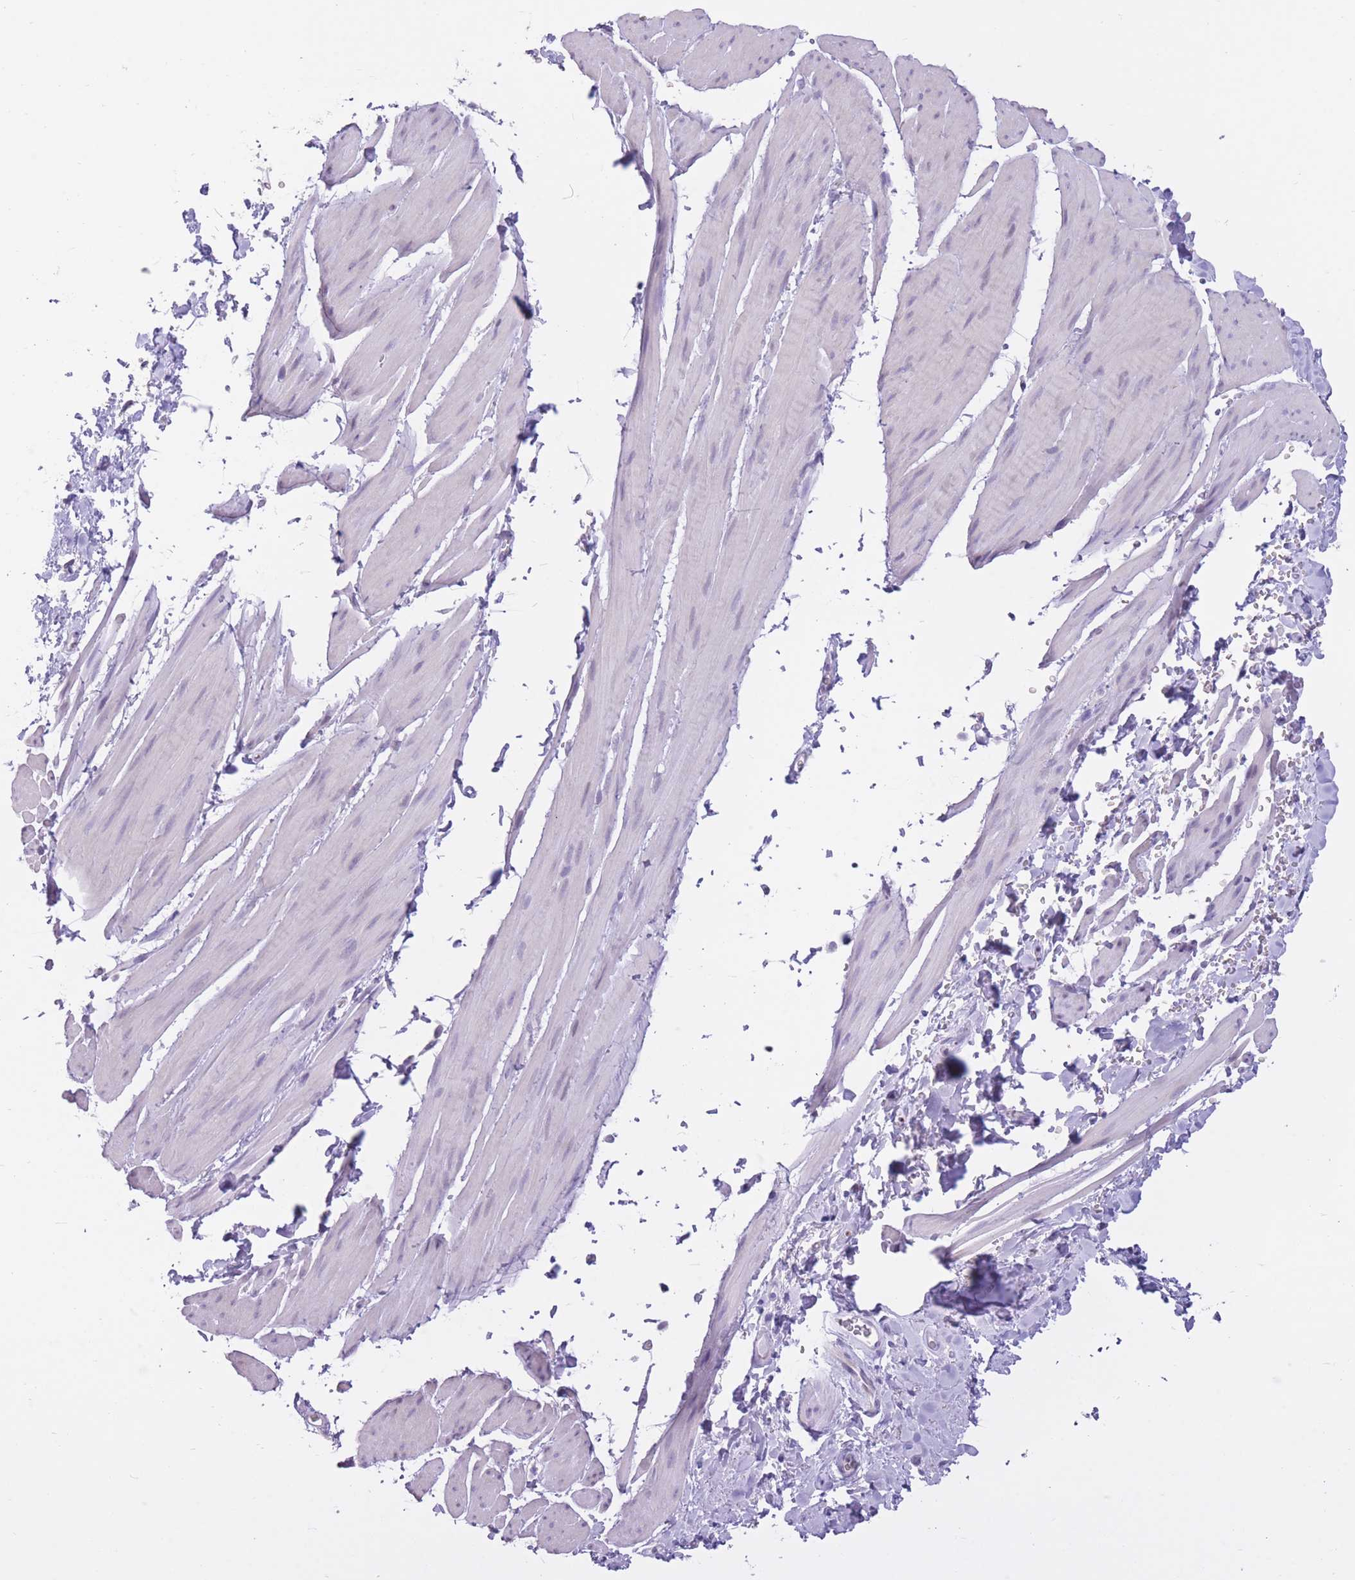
{"staining": {"intensity": "negative", "quantity": "none", "location": "none"}, "tissue": "smooth muscle", "cell_type": "Smooth muscle cells", "image_type": "normal", "snomed": [{"axis": "morphology", "description": "Normal tissue, NOS"}, {"axis": "topography", "description": "Smooth muscle"}, {"axis": "topography", "description": "Peripheral nerve tissue"}], "caption": "Immunohistochemistry photomicrograph of normal smooth muscle stained for a protein (brown), which displays no staining in smooth muscle cells.", "gene": "WDR70", "patient": {"sex": "male", "age": 69}}